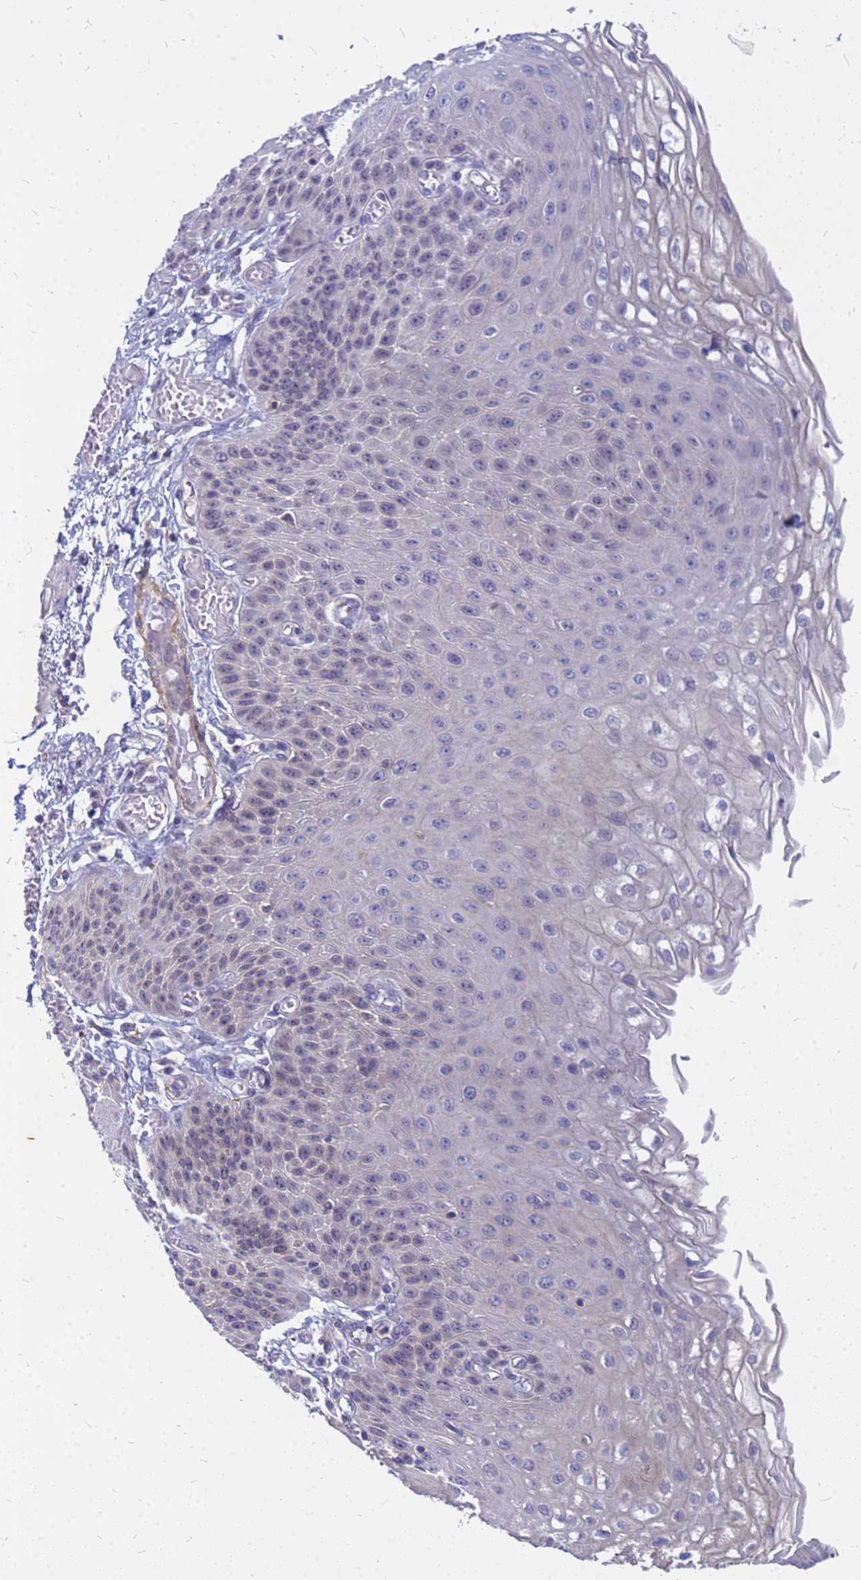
{"staining": {"intensity": "negative", "quantity": "none", "location": "none"}, "tissue": "esophagus", "cell_type": "Squamous epithelial cells", "image_type": "normal", "snomed": [{"axis": "morphology", "description": "Normal tissue, NOS"}, {"axis": "topography", "description": "Esophagus"}], "caption": "This is a image of immunohistochemistry (IHC) staining of benign esophagus, which shows no expression in squamous epithelial cells. The staining is performed using DAB brown chromogen with nuclei counter-stained in using hematoxylin.", "gene": "SRGAP3", "patient": {"sex": "male", "age": 81}}